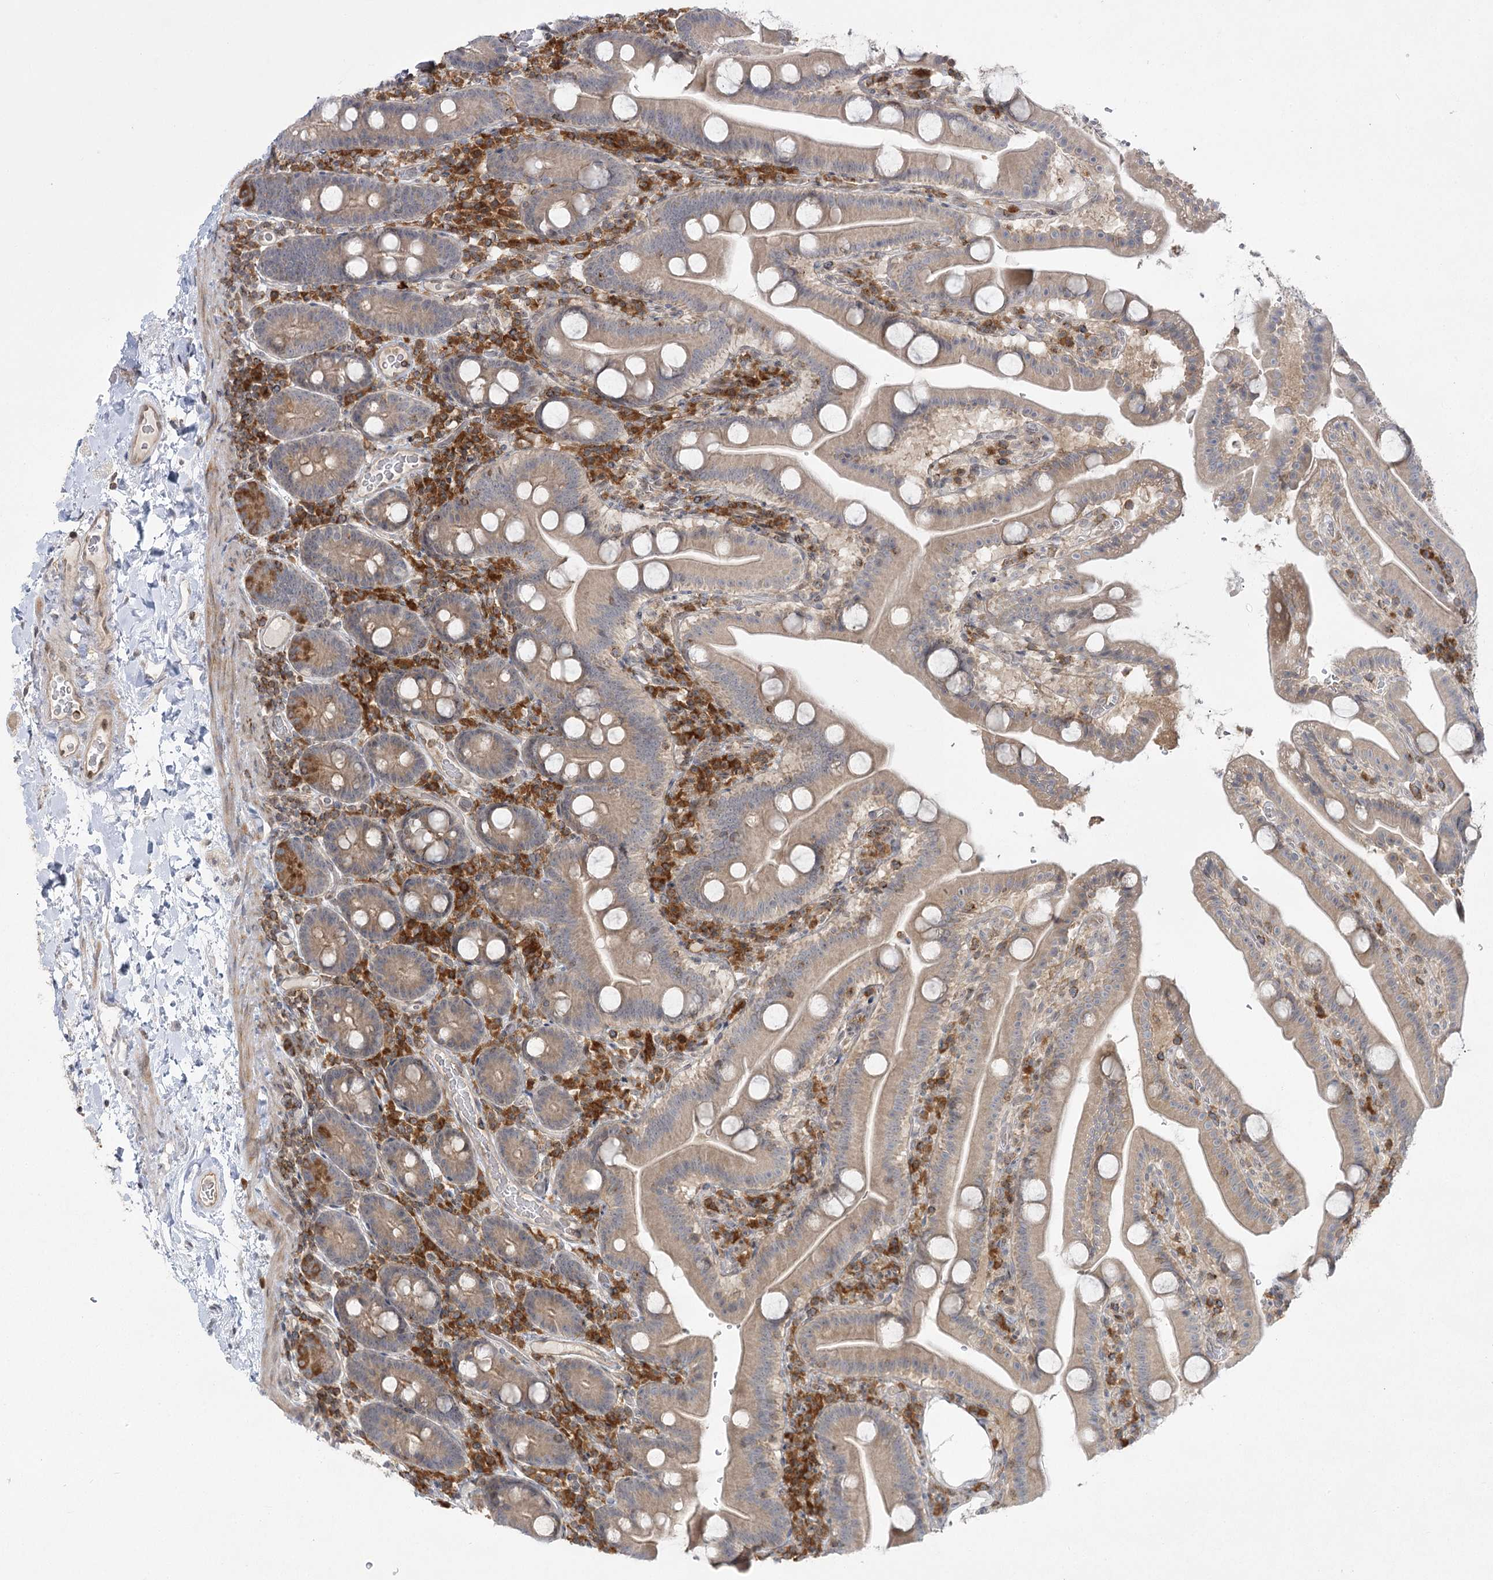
{"staining": {"intensity": "weak", "quantity": "25%-75%", "location": "cytoplasmic/membranous"}, "tissue": "duodenum", "cell_type": "Glandular cells", "image_type": "normal", "snomed": [{"axis": "morphology", "description": "Normal tissue, NOS"}, {"axis": "topography", "description": "Duodenum"}], "caption": "Protein positivity by IHC demonstrates weak cytoplasmic/membranous staining in approximately 25%-75% of glandular cells in unremarkable duodenum.", "gene": "SYTL1", "patient": {"sex": "male", "age": 55}}